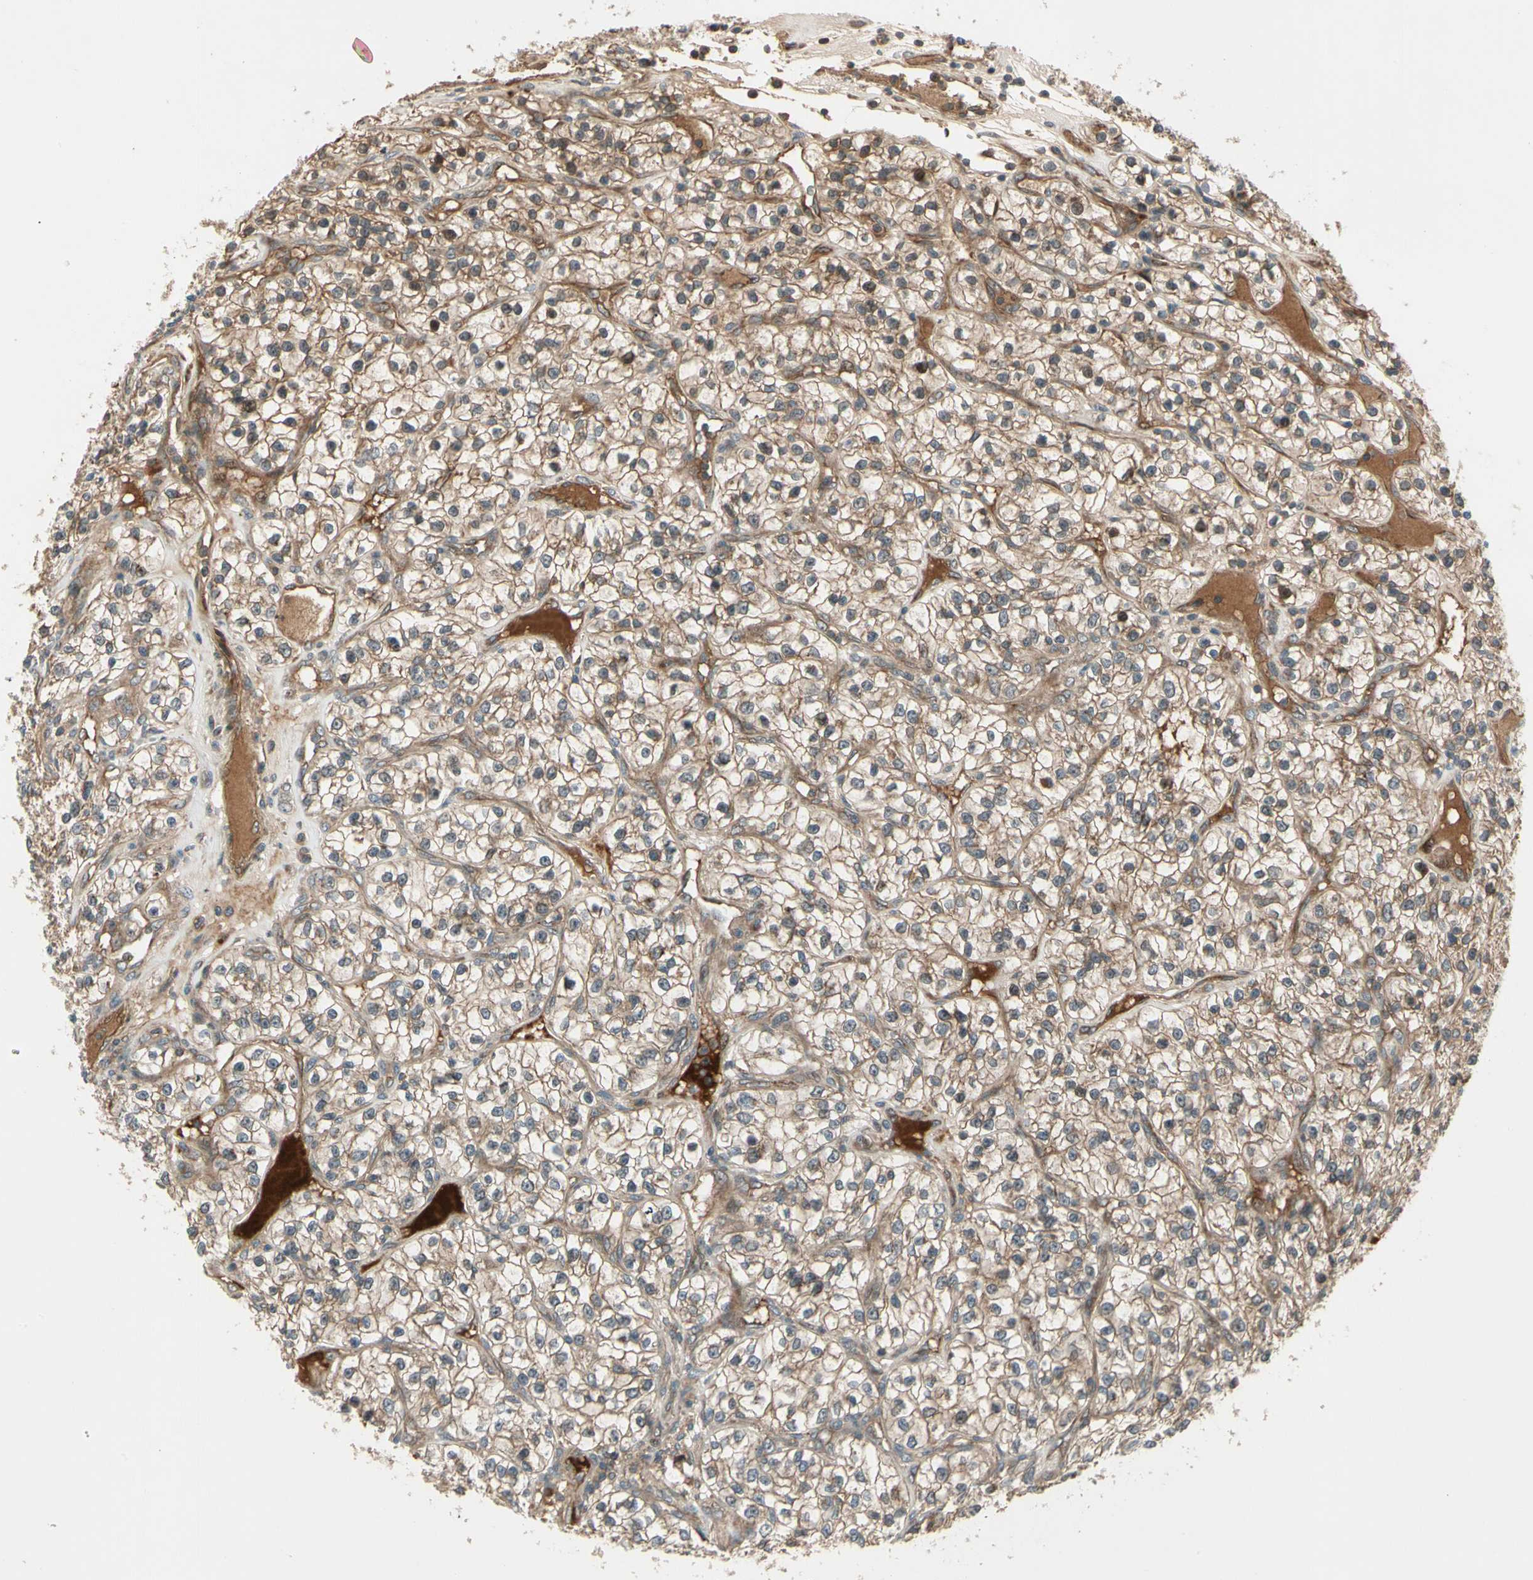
{"staining": {"intensity": "moderate", "quantity": ">75%", "location": "cytoplasmic/membranous"}, "tissue": "renal cancer", "cell_type": "Tumor cells", "image_type": "cancer", "snomed": [{"axis": "morphology", "description": "Adenocarcinoma, NOS"}, {"axis": "topography", "description": "Kidney"}], "caption": "Renal cancer was stained to show a protein in brown. There is medium levels of moderate cytoplasmic/membranous staining in about >75% of tumor cells.", "gene": "ACVR1C", "patient": {"sex": "female", "age": 57}}